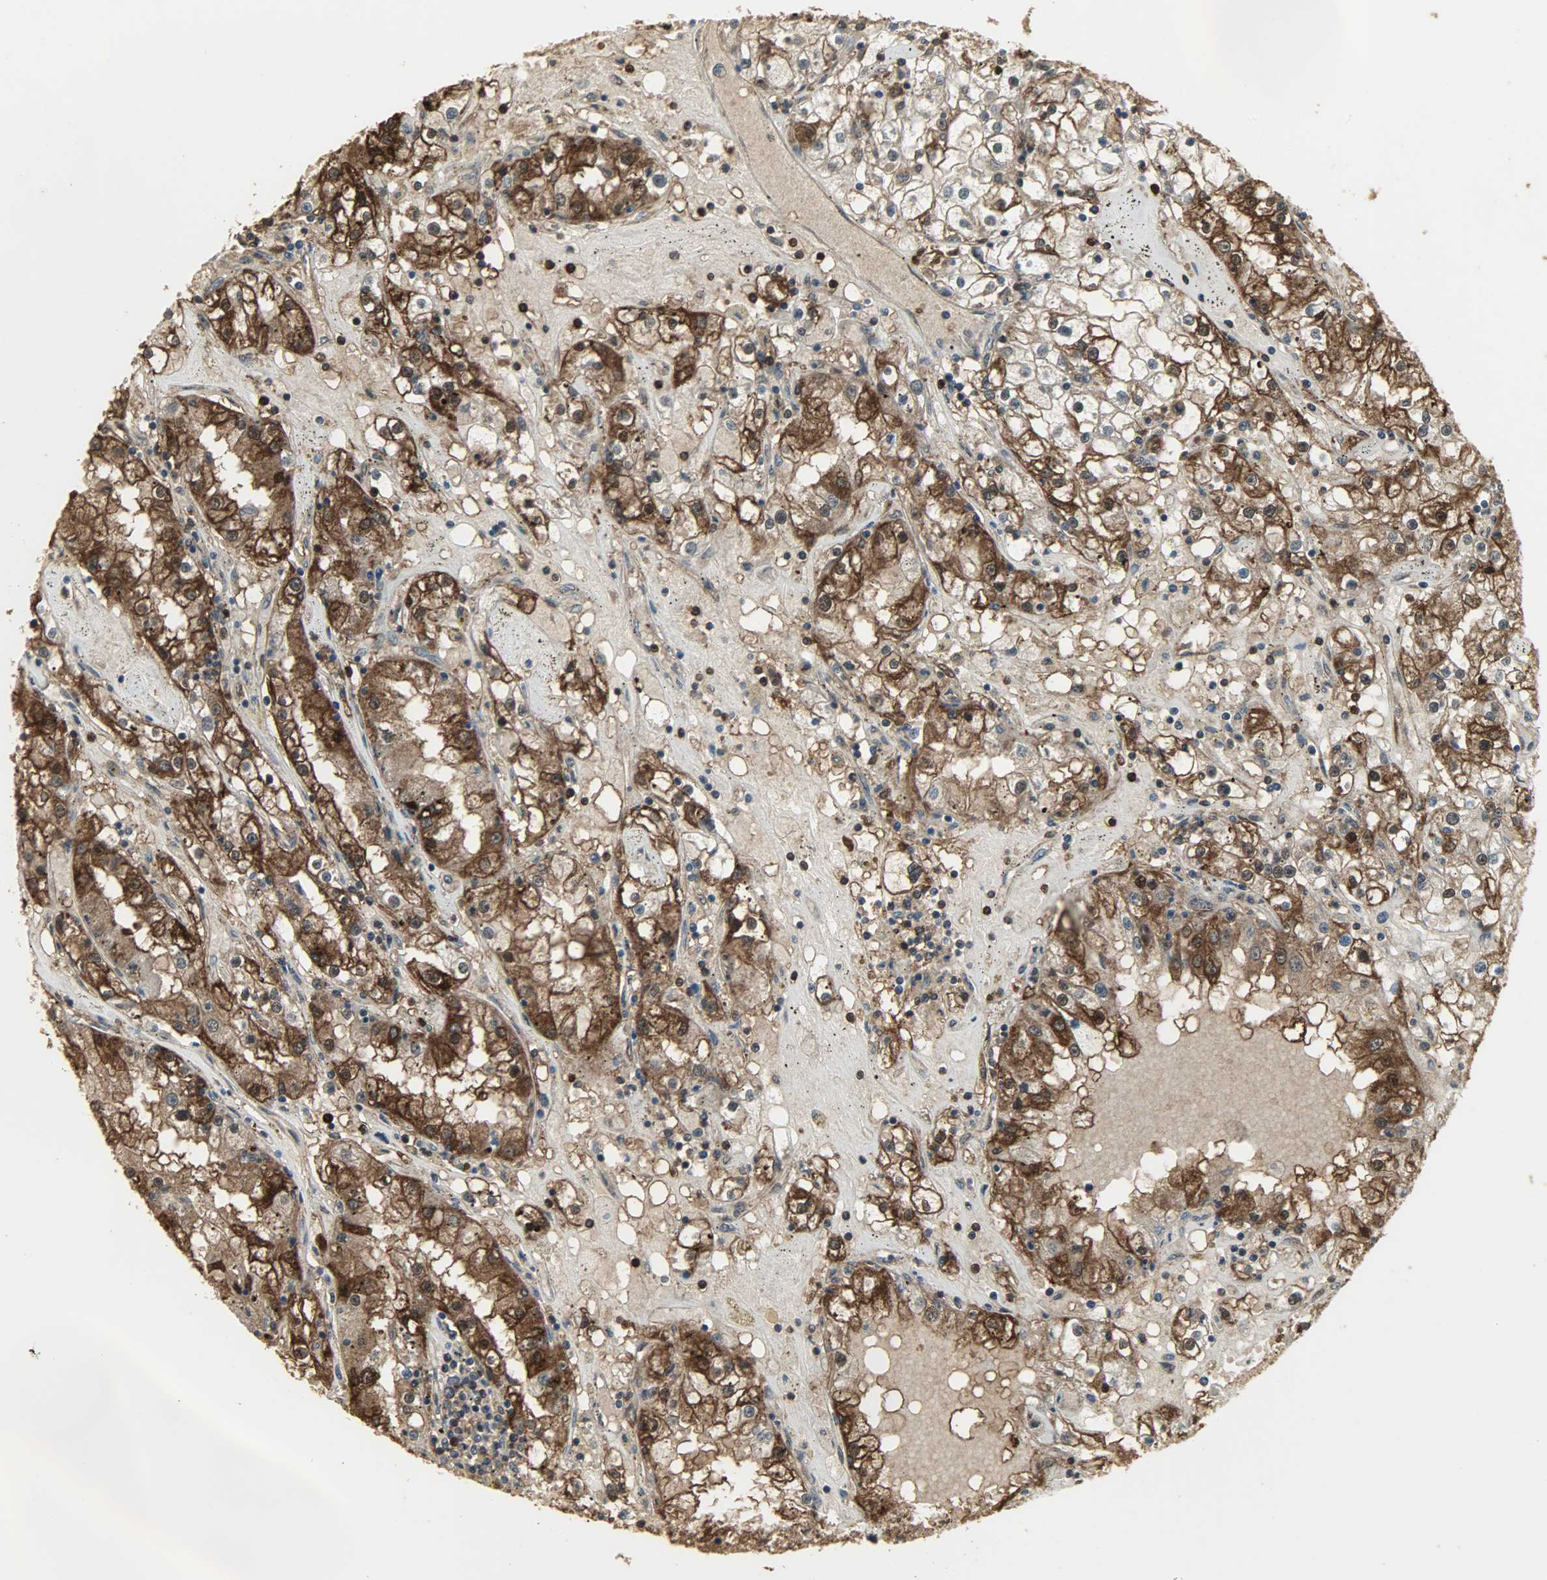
{"staining": {"intensity": "strong", "quantity": ">75%", "location": "cytoplasmic/membranous,nuclear"}, "tissue": "renal cancer", "cell_type": "Tumor cells", "image_type": "cancer", "snomed": [{"axis": "morphology", "description": "Adenocarcinoma, NOS"}, {"axis": "topography", "description": "Kidney"}], "caption": "Brown immunohistochemical staining in renal cancer (adenocarcinoma) displays strong cytoplasmic/membranous and nuclear staining in about >75% of tumor cells.", "gene": "LDHB", "patient": {"sex": "male", "age": 56}}